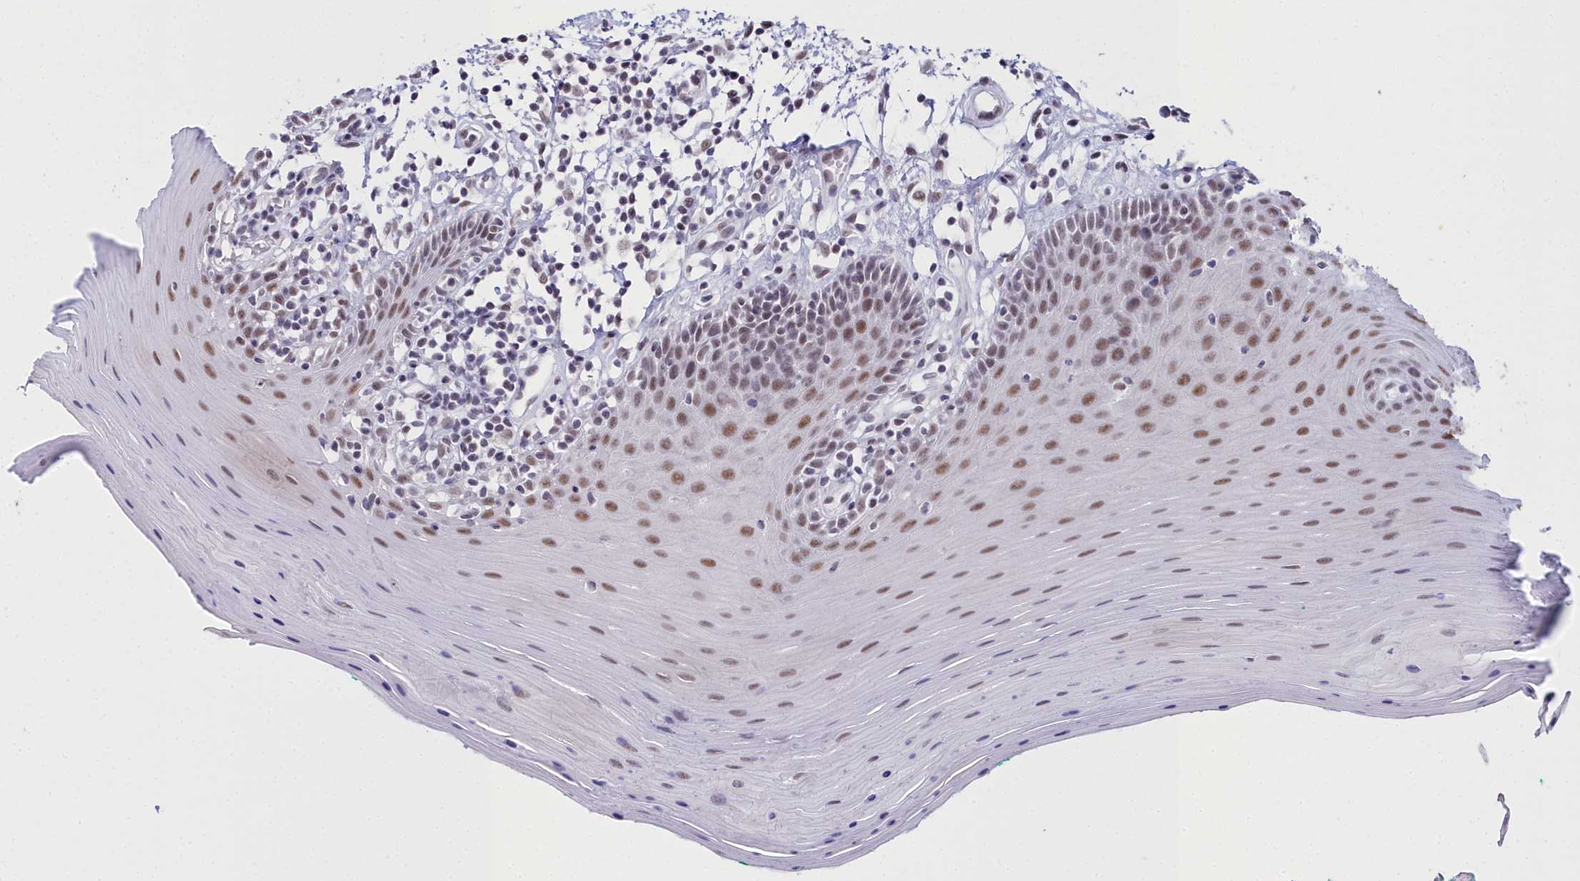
{"staining": {"intensity": "moderate", "quantity": ">75%", "location": "nuclear"}, "tissue": "oral mucosa", "cell_type": "Squamous epithelial cells", "image_type": "normal", "snomed": [{"axis": "morphology", "description": "Normal tissue, NOS"}, {"axis": "topography", "description": "Skeletal muscle"}, {"axis": "topography", "description": "Oral tissue"}], "caption": "This image shows immunohistochemistry (IHC) staining of benign oral mucosa, with medium moderate nuclear staining in approximately >75% of squamous epithelial cells.", "gene": "RBM12", "patient": {"sex": "male", "age": 58}}